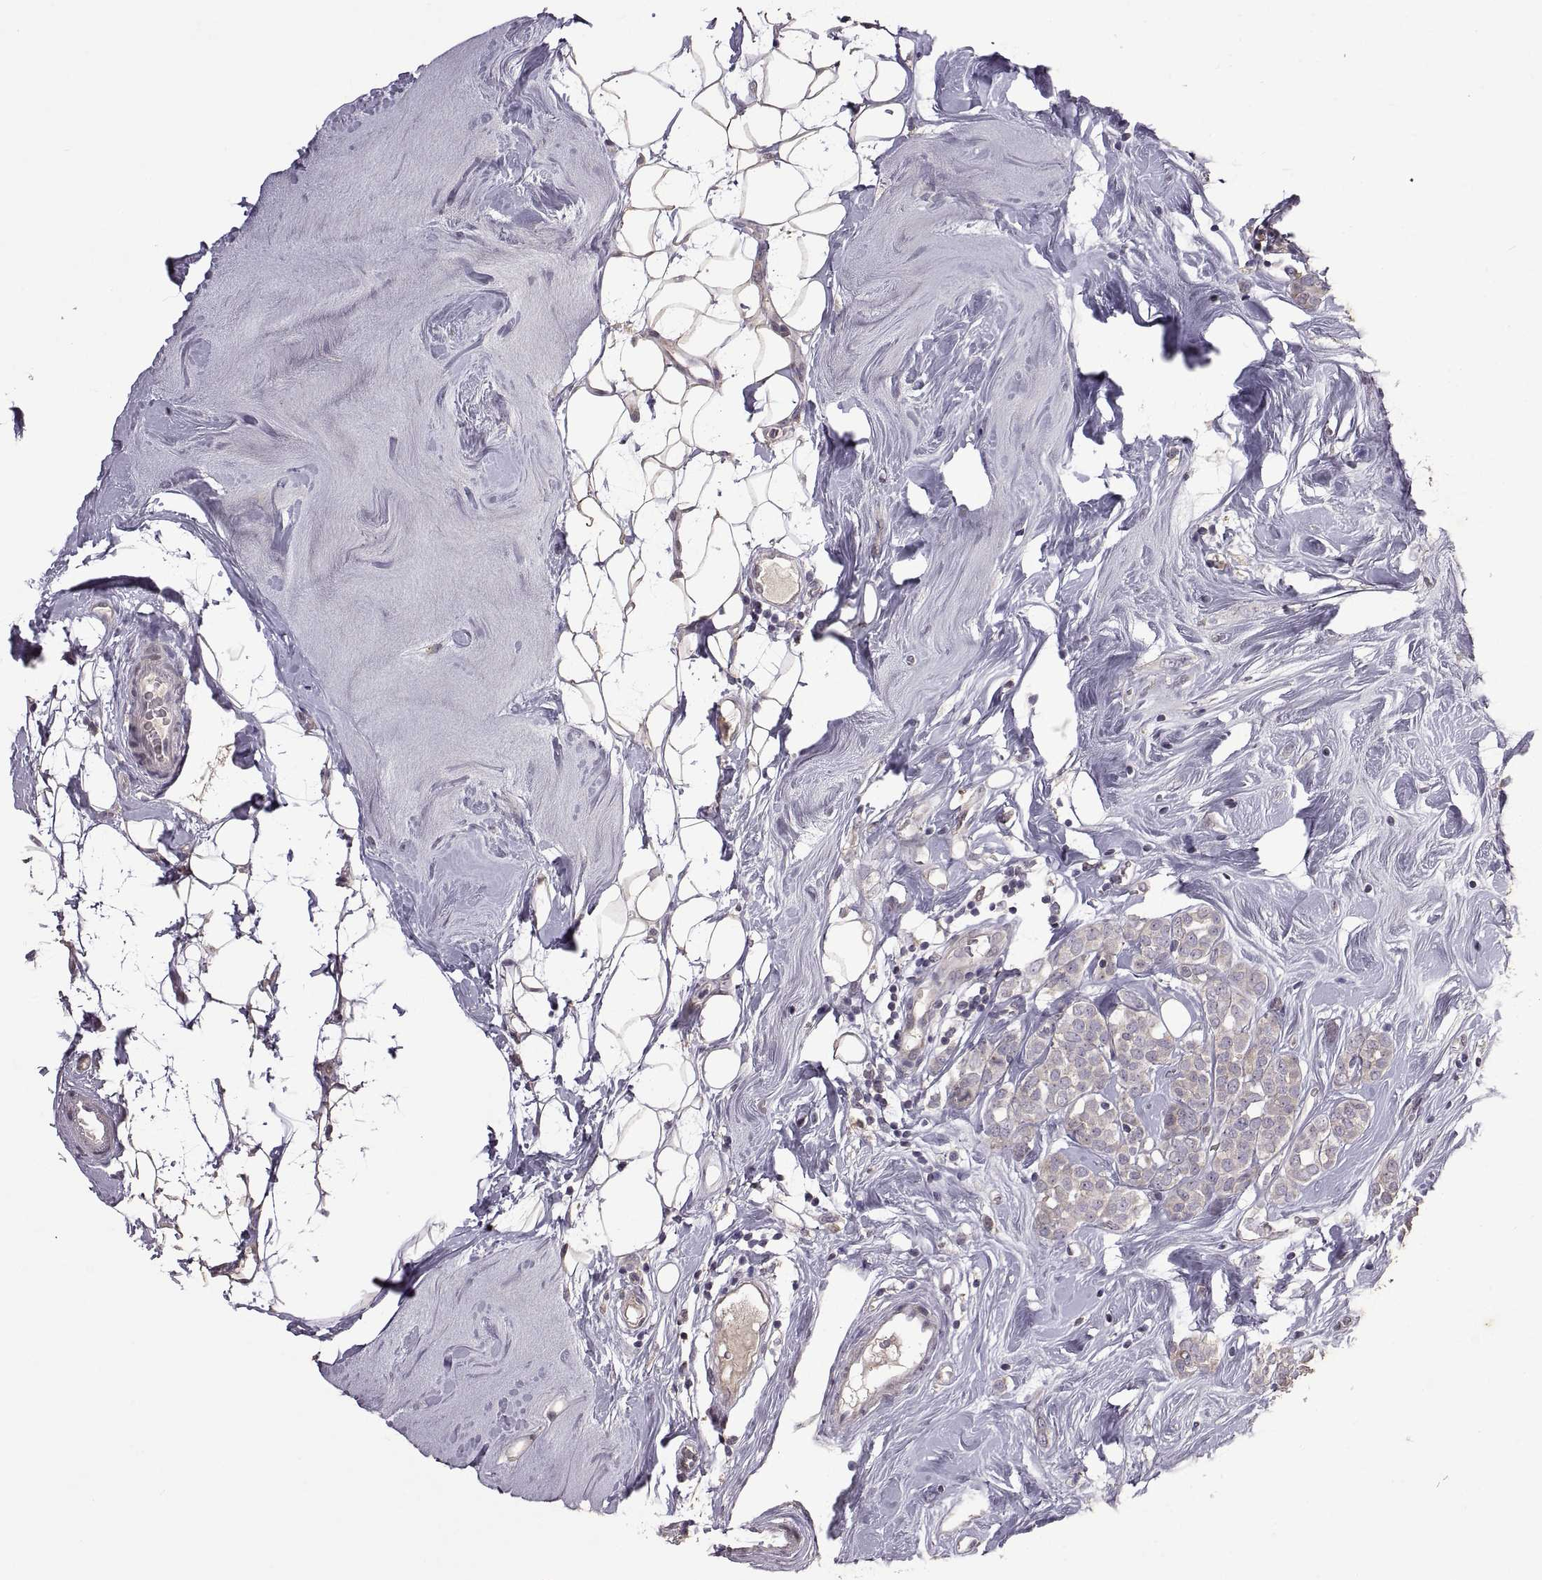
{"staining": {"intensity": "negative", "quantity": "none", "location": "none"}, "tissue": "breast cancer", "cell_type": "Tumor cells", "image_type": "cancer", "snomed": [{"axis": "morphology", "description": "Lobular carcinoma"}, {"axis": "topography", "description": "Breast"}], "caption": "This histopathology image is of breast lobular carcinoma stained with immunohistochemistry to label a protein in brown with the nuclei are counter-stained blue. There is no positivity in tumor cells.", "gene": "DEFB136", "patient": {"sex": "female", "age": 49}}